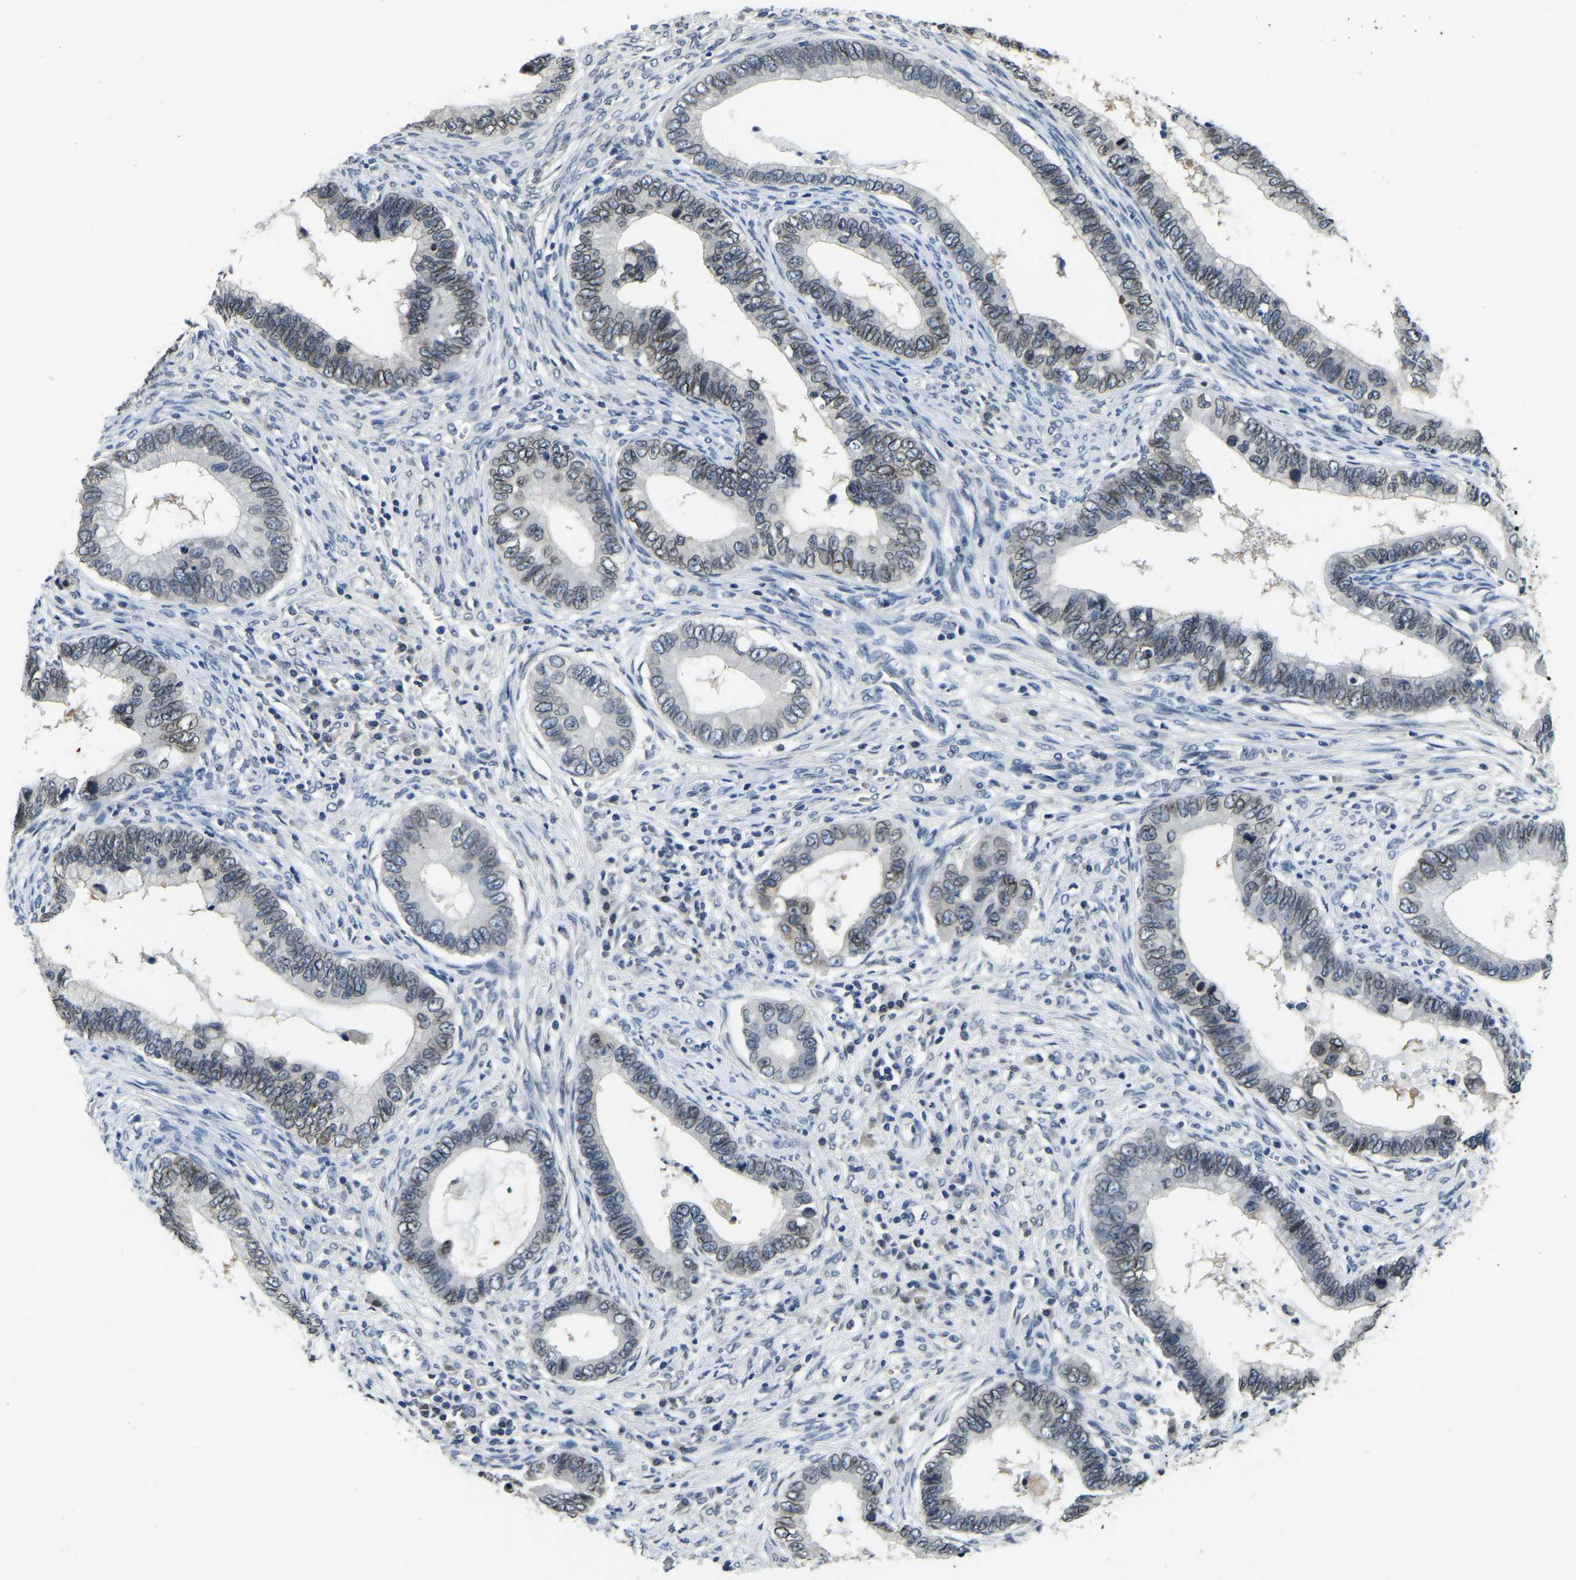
{"staining": {"intensity": "weak", "quantity": ">75%", "location": "cytoplasmic/membranous,nuclear"}, "tissue": "cervical cancer", "cell_type": "Tumor cells", "image_type": "cancer", "snomed": [{"axis": "morphology", "description": "Adenocarcinoma, NOS"}, {"axis": "topography", "description": "Cervix"}], "caption": "The histopathology image exhibits a brown stain indicating the presence of a protein in the cytoplasmic/membranous and nuclear of tumor cells in cervical cancer.", "gene": "RANBP2", "patient": {"sex": "female", "age": 44}}